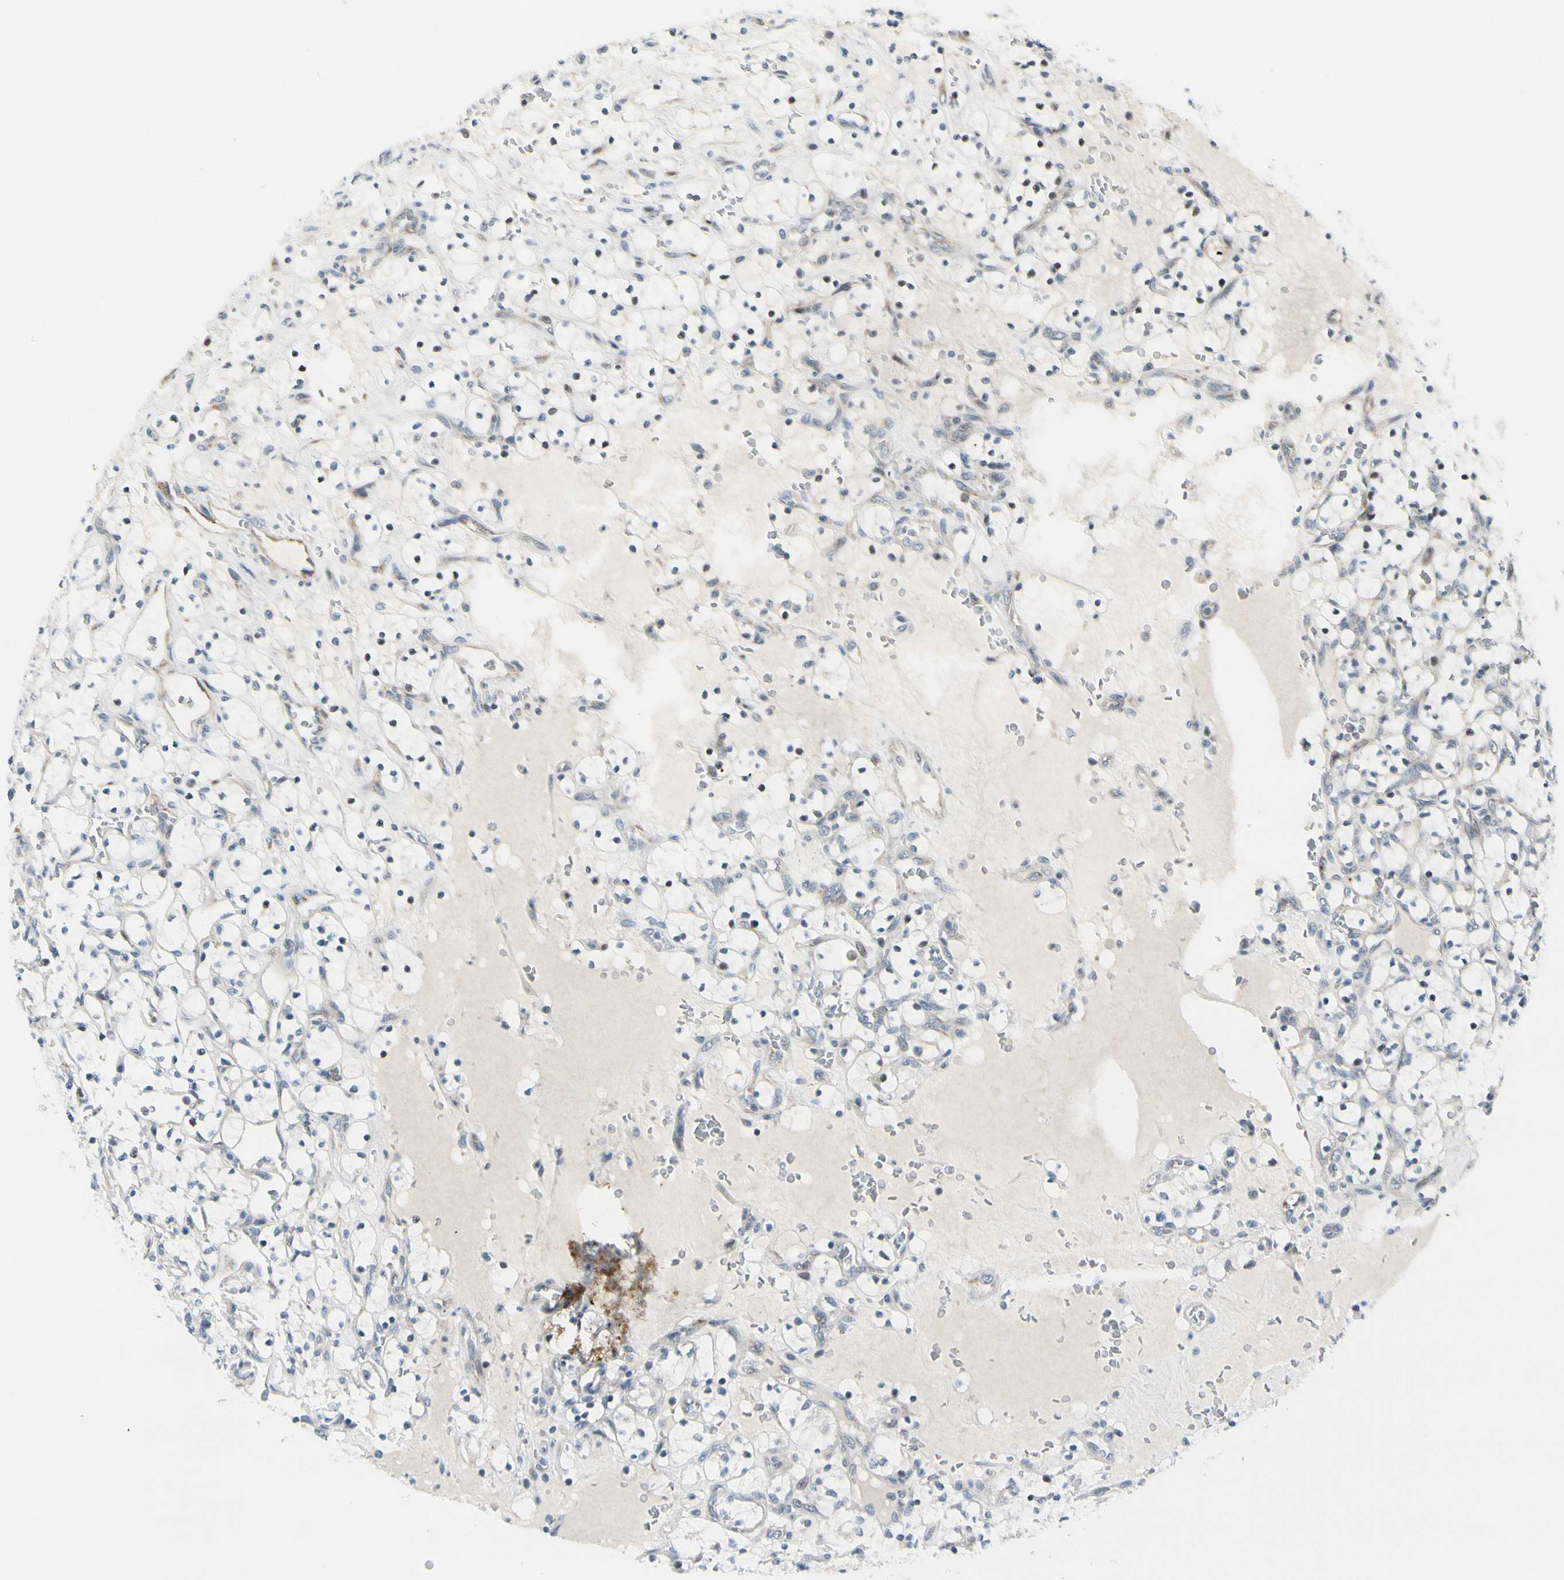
{"staining": {"intensity": "weak", "quantity": "<25%", "location": "nuclear"}, "tissue": "renal cancer", "cell_type": "Tumor cells", "image_type": "cancer", "snomed": [{"axis": "morphology", "description": "Adenocarcinoma, NOS"}, {"axis": "topography", "description": "Kidney"}], "caption": "Human renal adenocarcinoma stained for a protein using immunohistochemistry demonstrates no staining in tumor cells.", "gene": "NPDC1", "patient": {"sex": "female", "age": 69}}